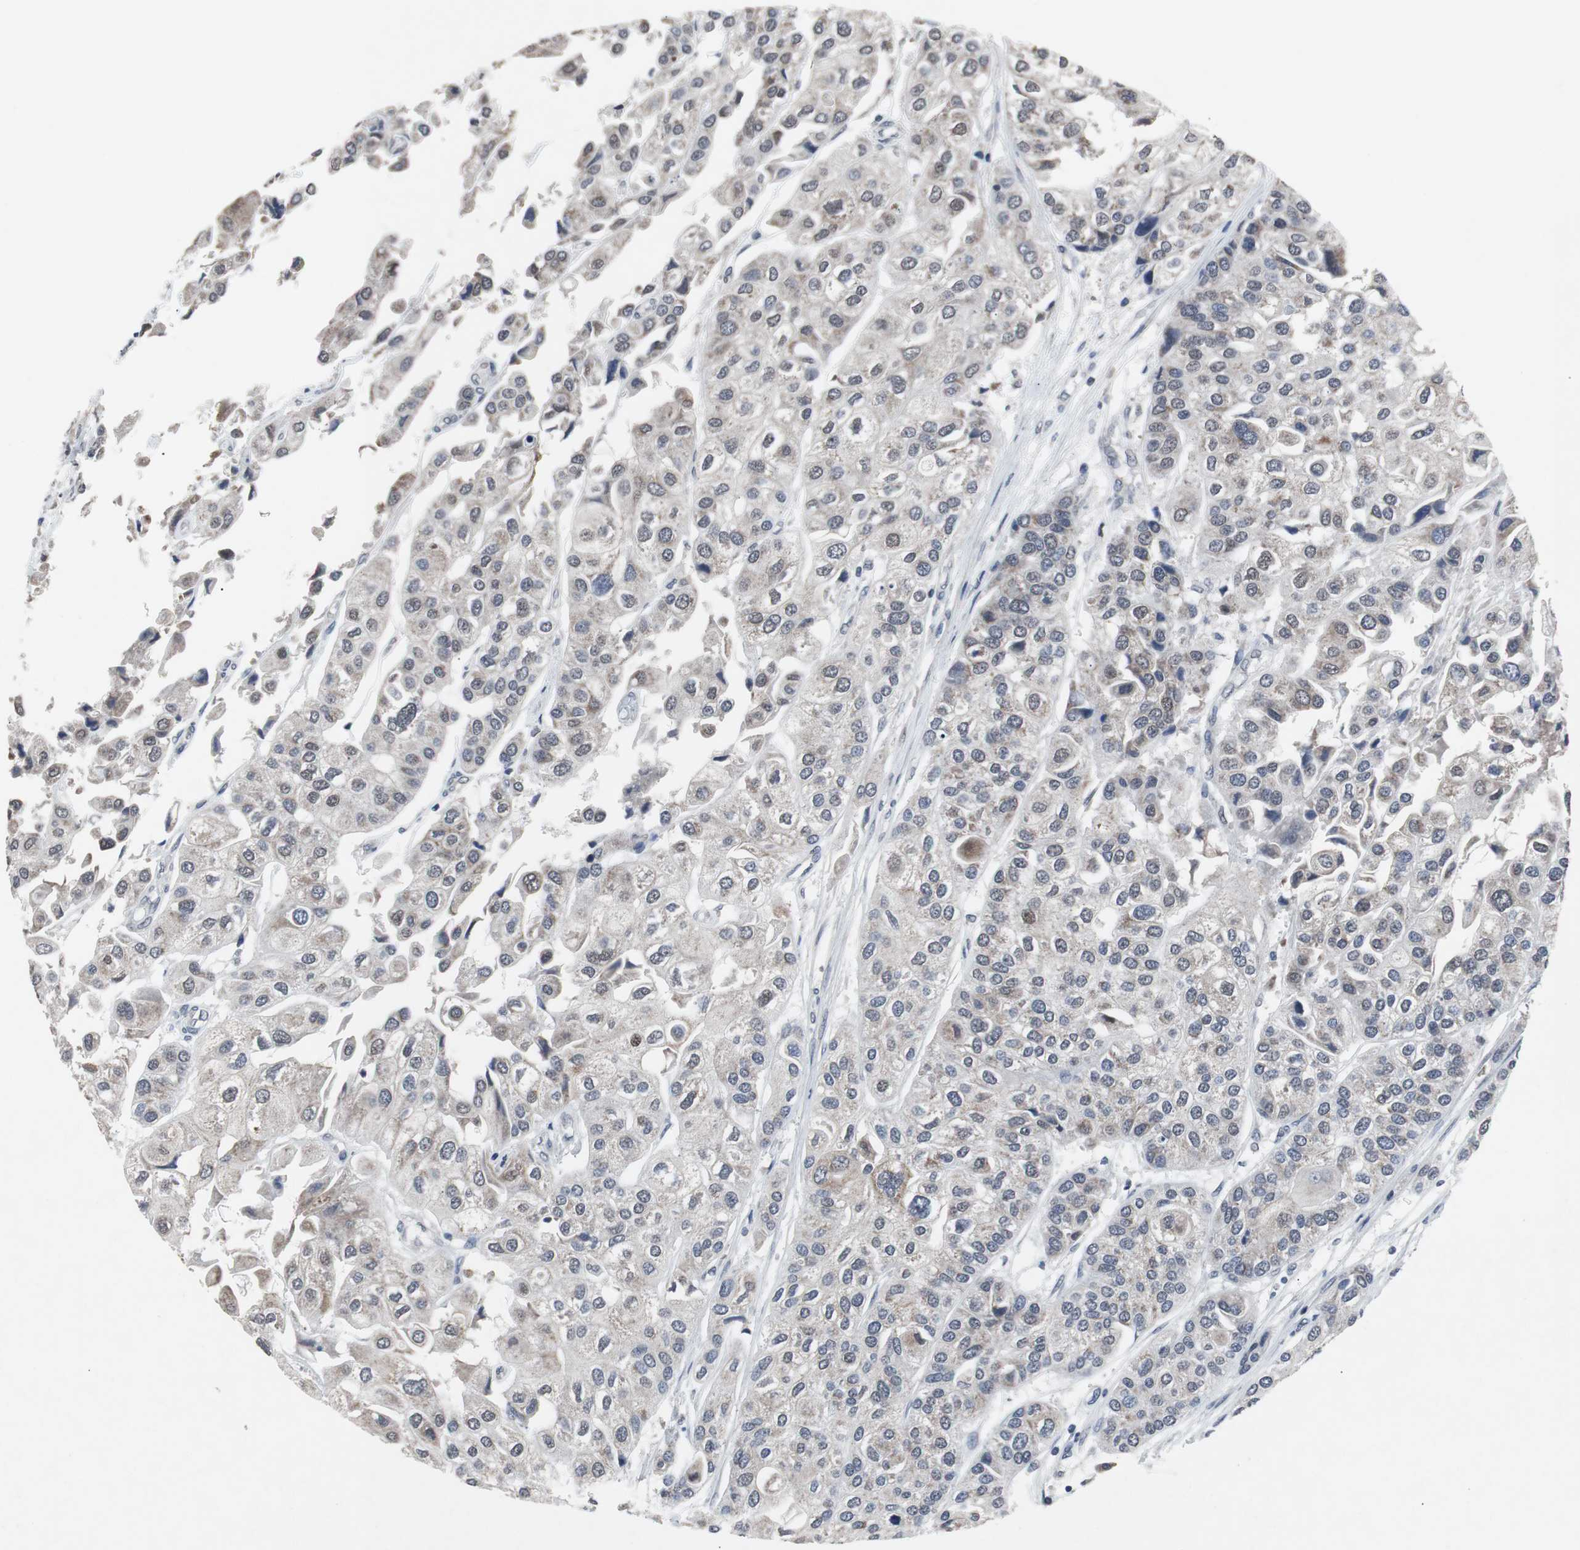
{"staining": {"intensity": "moderate", "quantity": "<25%", "location": "cytoplasmic/membranous,nuclear"}, "tissue": "urothelial cancer", "cell_type": "Tumor cells", "image_type": "cancer", "snomed": [{"axis": "morphology", "description": "Urothelial carcinoma, High grade"}, {"axis": "topography", "description": "Urinary bladder"}], "caption": "High-magnification brightfield microscopy of high-grade urothelial carcinoma stained with DAB (brown) and counterstained with hematoxylin (blue). tumor cells exhibit moderate cytoplasmic/membranous and nuclear staining is seen in about<25% of cells. (Brightfield microscopy of DAB IHC at high magnification).", "gene": "RBM47", "patient": {"sex": "female", "age": 64}}